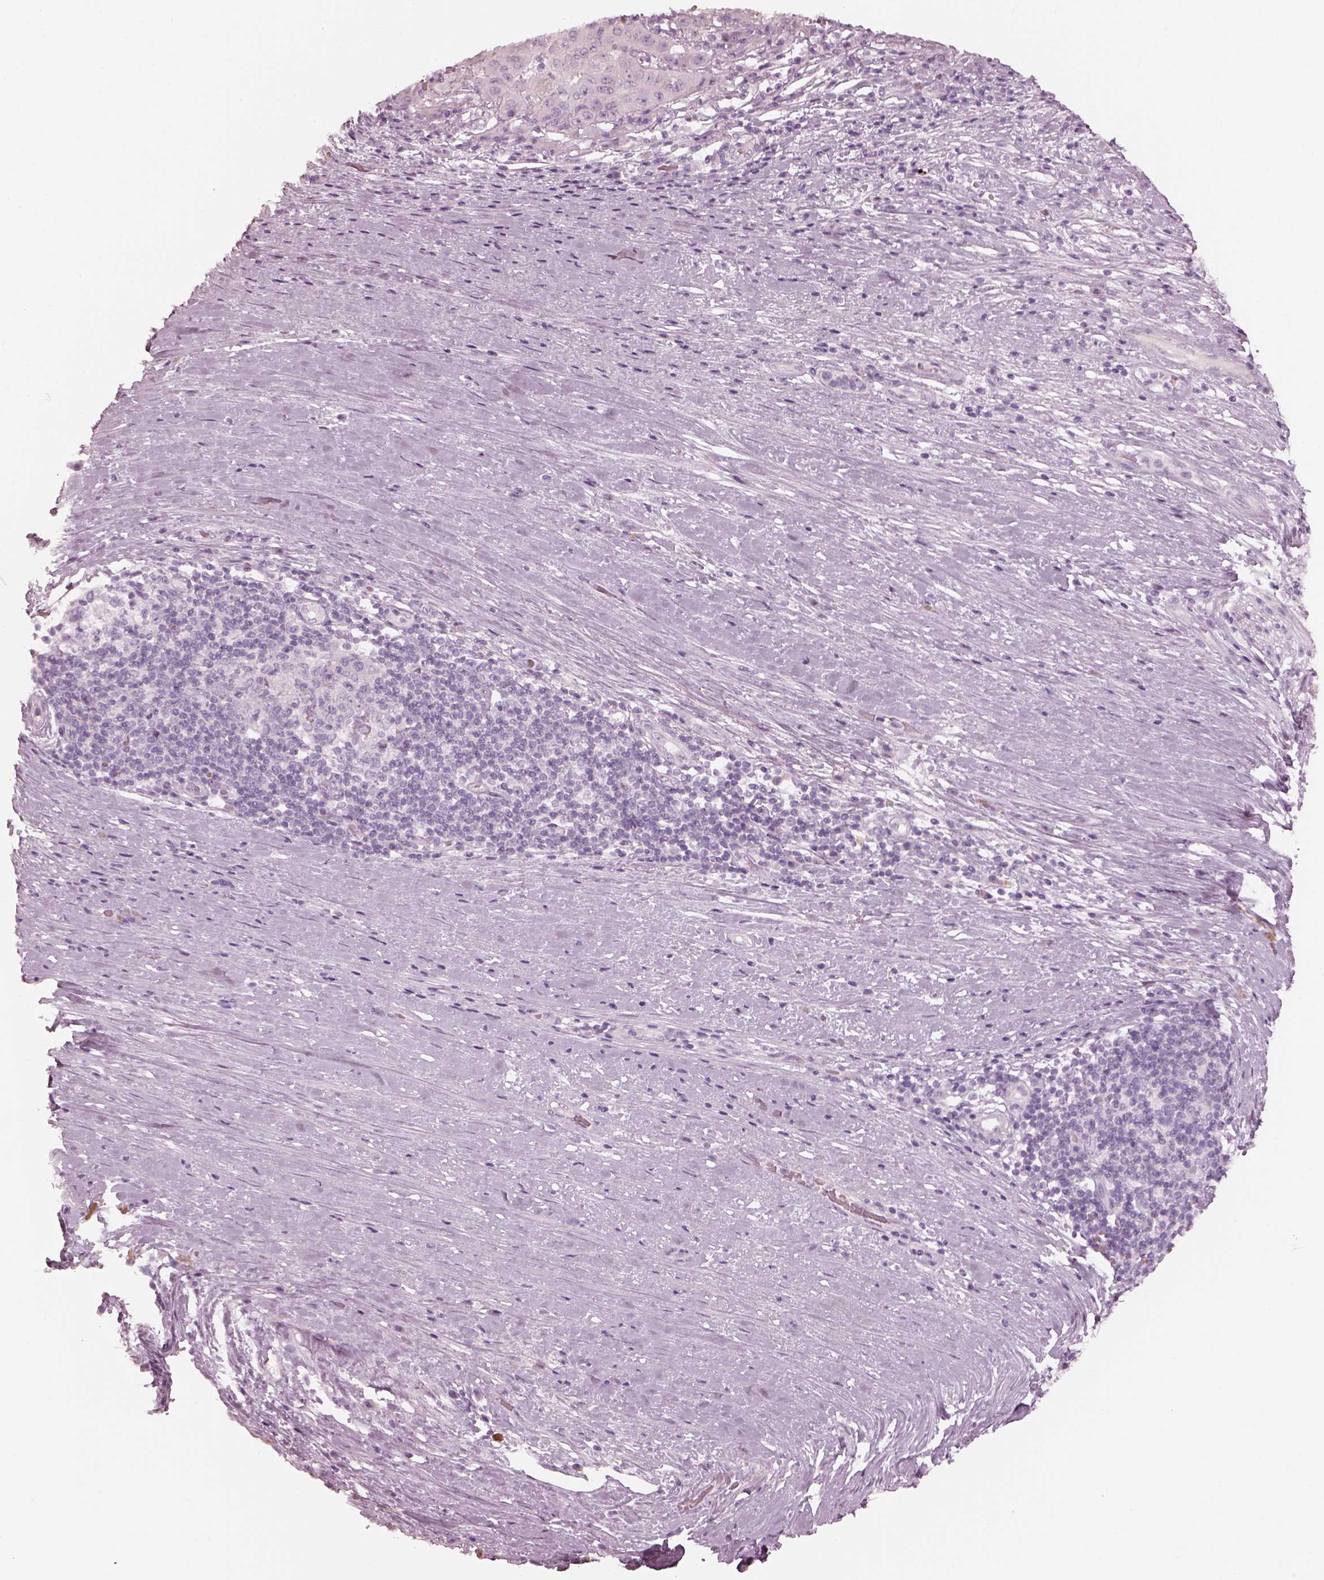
{"staining": {"intensity": "negative", "quantity": "none", "location": "none"}, "tissue": "pancreatic cancer", "cell_type": "Tumor cells", "image_type": "cancer", "snomed": [{"axis": "morphology", "description": "Adenocarcinoma, NOS"}, {"axis": "topography", "description": "Pancreas"}], "caption": "This is a histopathology image of immunohistochemistry (IHC) staining of pancreatic cancer (adenocarcinoma), which shows no expression in tumor cells. (DAB (3,3'-diaminobenzidine) IHC with hematoxylin counter stain).", "gene": "RSPH9", "patient": {"sex": "male", "age": 63}}